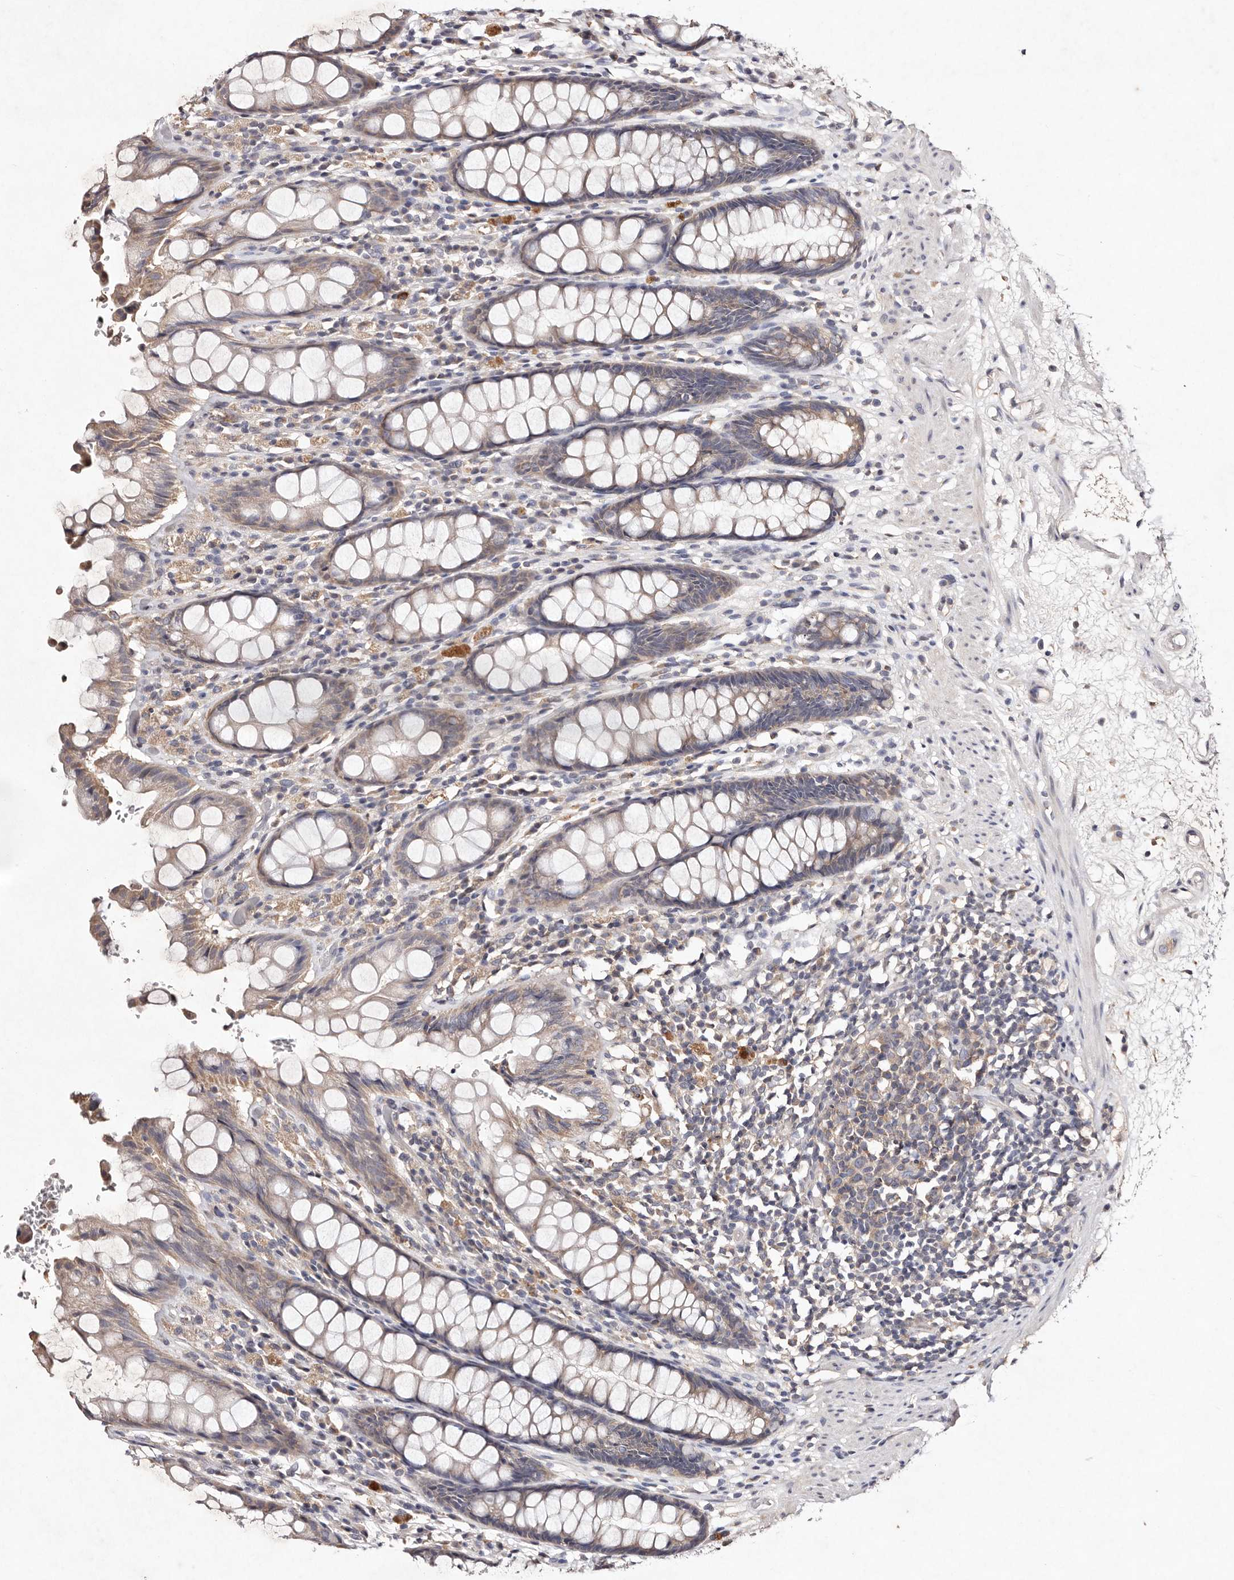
{"staining": {"intensity": "weak", "quantity": "25%-75%", "location": "cytoplasmic/membranous"}, "tissue": "rectum", "cell_type": "Glandular cells", "image_type": "normal", "snomed": [{"axis": "morphology", "description": "Normal tissue, NOS"}, {"axis": "topography", "description": "Rectum"}], "caption": "Benign rectum shows weak cytoplasmic/membranous staining in about 25%-75% of glandular cells, visualized by immunohistochemistry.", "gene": "TSC2", "patient": {"sex": "male", "age": 64}}